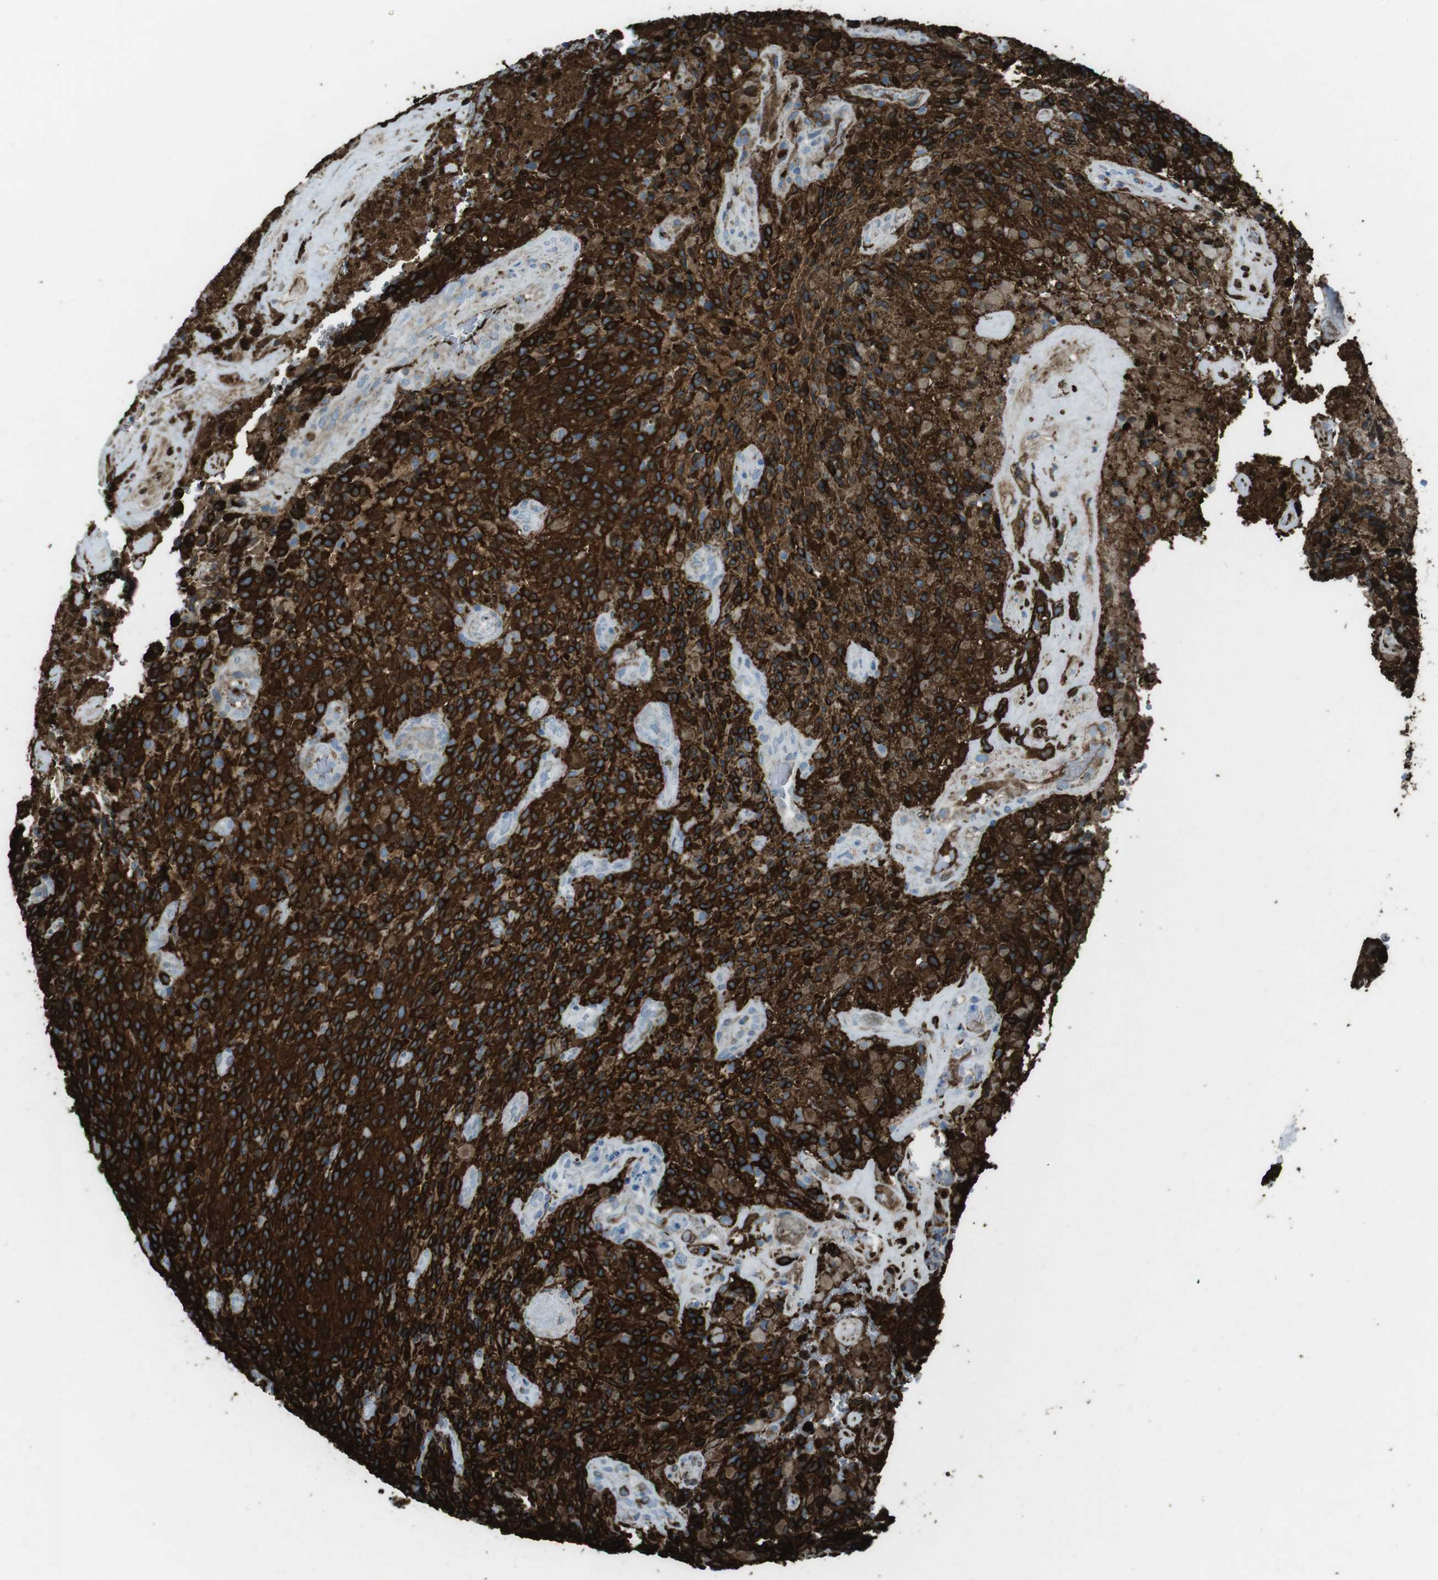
{"staining": {"intensity": "strong", "quantity": ">75%", "location": "cytoplasmic/membranous"}, "tissue": "glioma", "cell_type": "Tumor cells", "image_type": "cancer", "snomed": [{"axis": "morphology", "description": "Glioma, malignant, High grade"}, {"axis": "topography", "description": "Brain"}], "caption": "Strong cytoplasmic/membranous staining for a protein is present in approximately >75% of tumor cells of glioma using IHC.", "gene": "TUBB2A", "patient": {"sex": "male", "age": 71}}